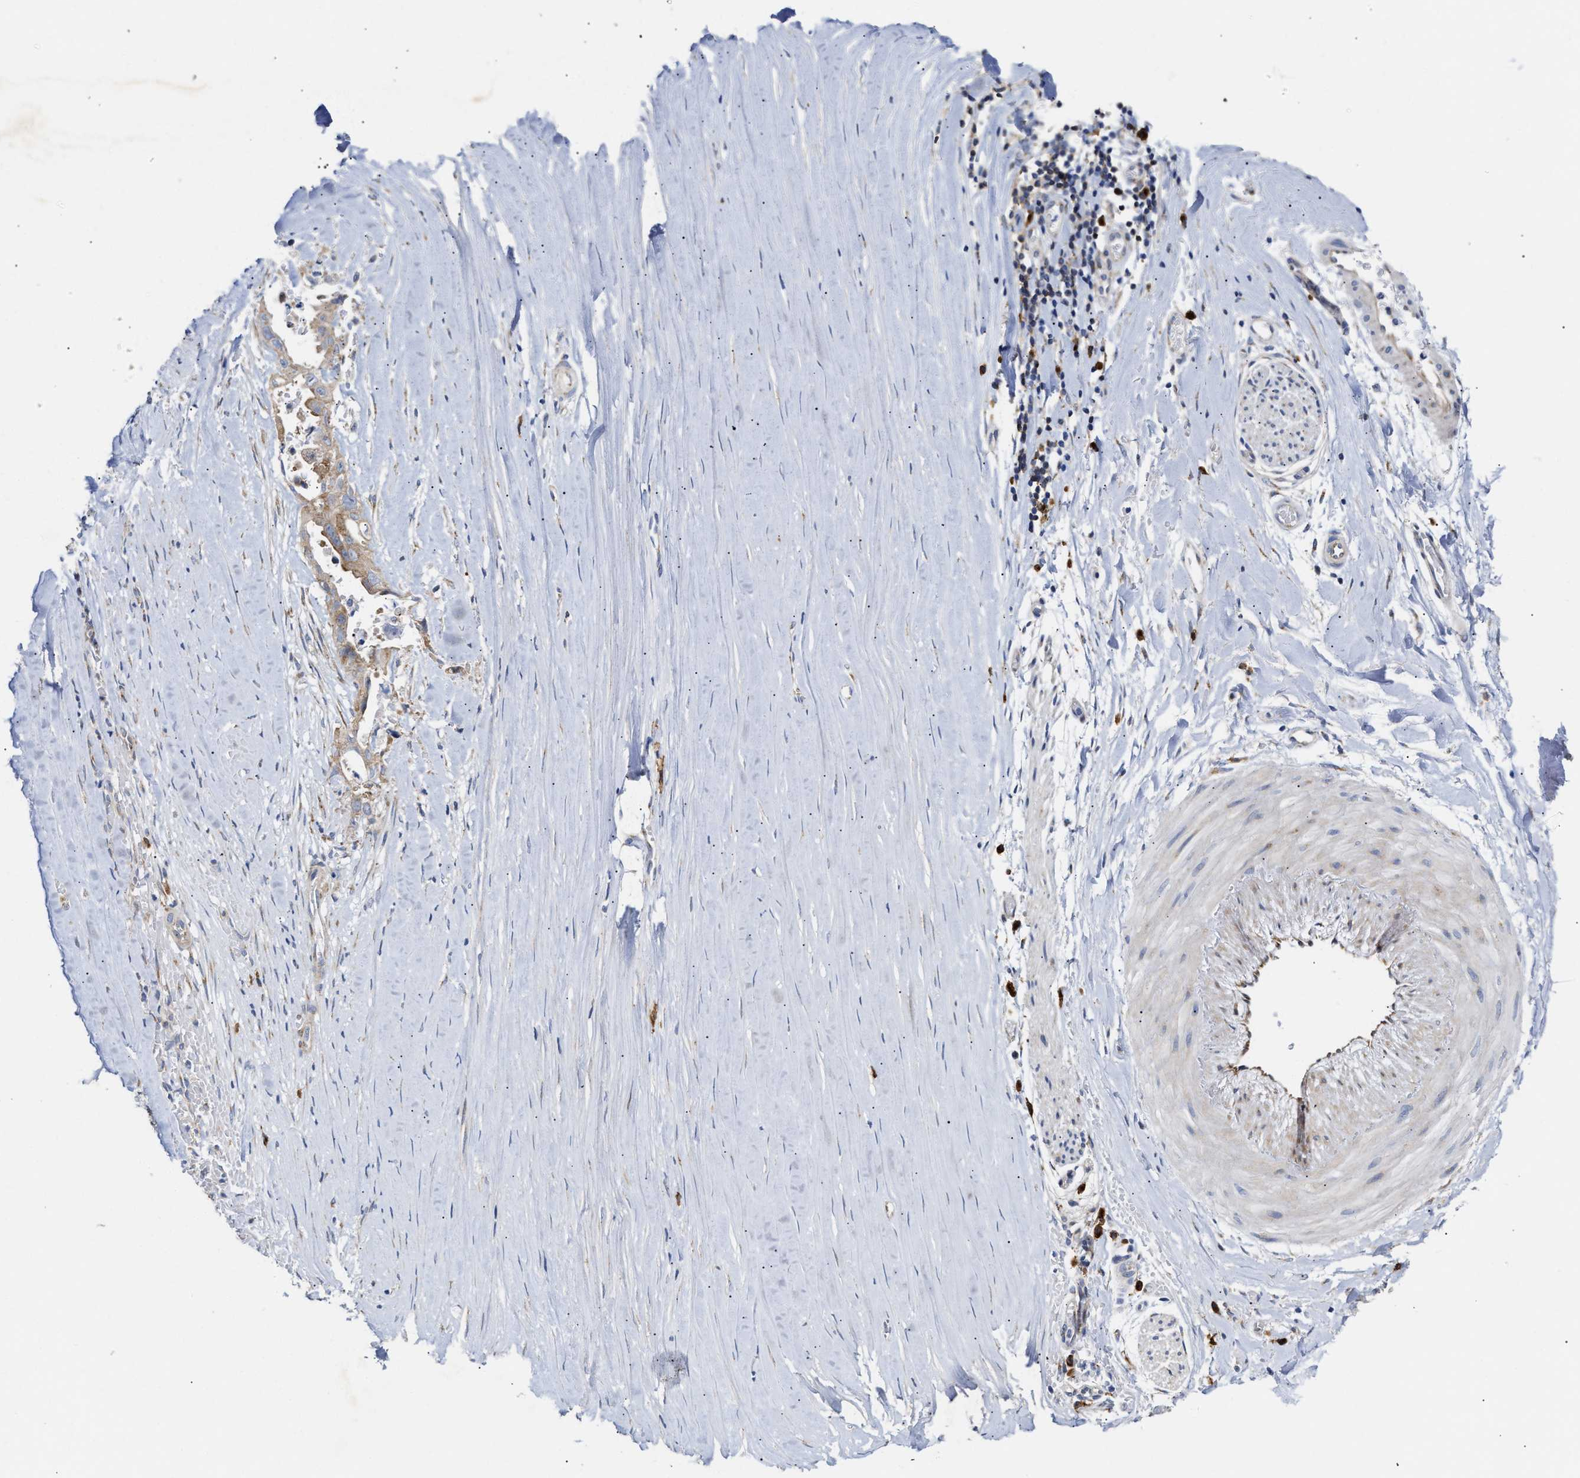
{"staining": {"intensity": "weak", "quantity": "25%-75%", "location": "cytoplasmic/membranous"}, "tissue": "liver cancer", "cell_type": "Tumor cells", "image_type": "cancer", "snomed": [{"axis": "morphology", "description": "Cholangiocarcinoma"}, {"axis": "topography", "description": "Liver"}], "caption": "This micrograph reveals IHC staining of liver cancer (cholangiocarcinoma), with low weak cytoplasmic/membranous positivity in about 25%-75% of tumor cells.", "gene": "PPP1R15A", "patient": {"sex": "female", "age": 70}}